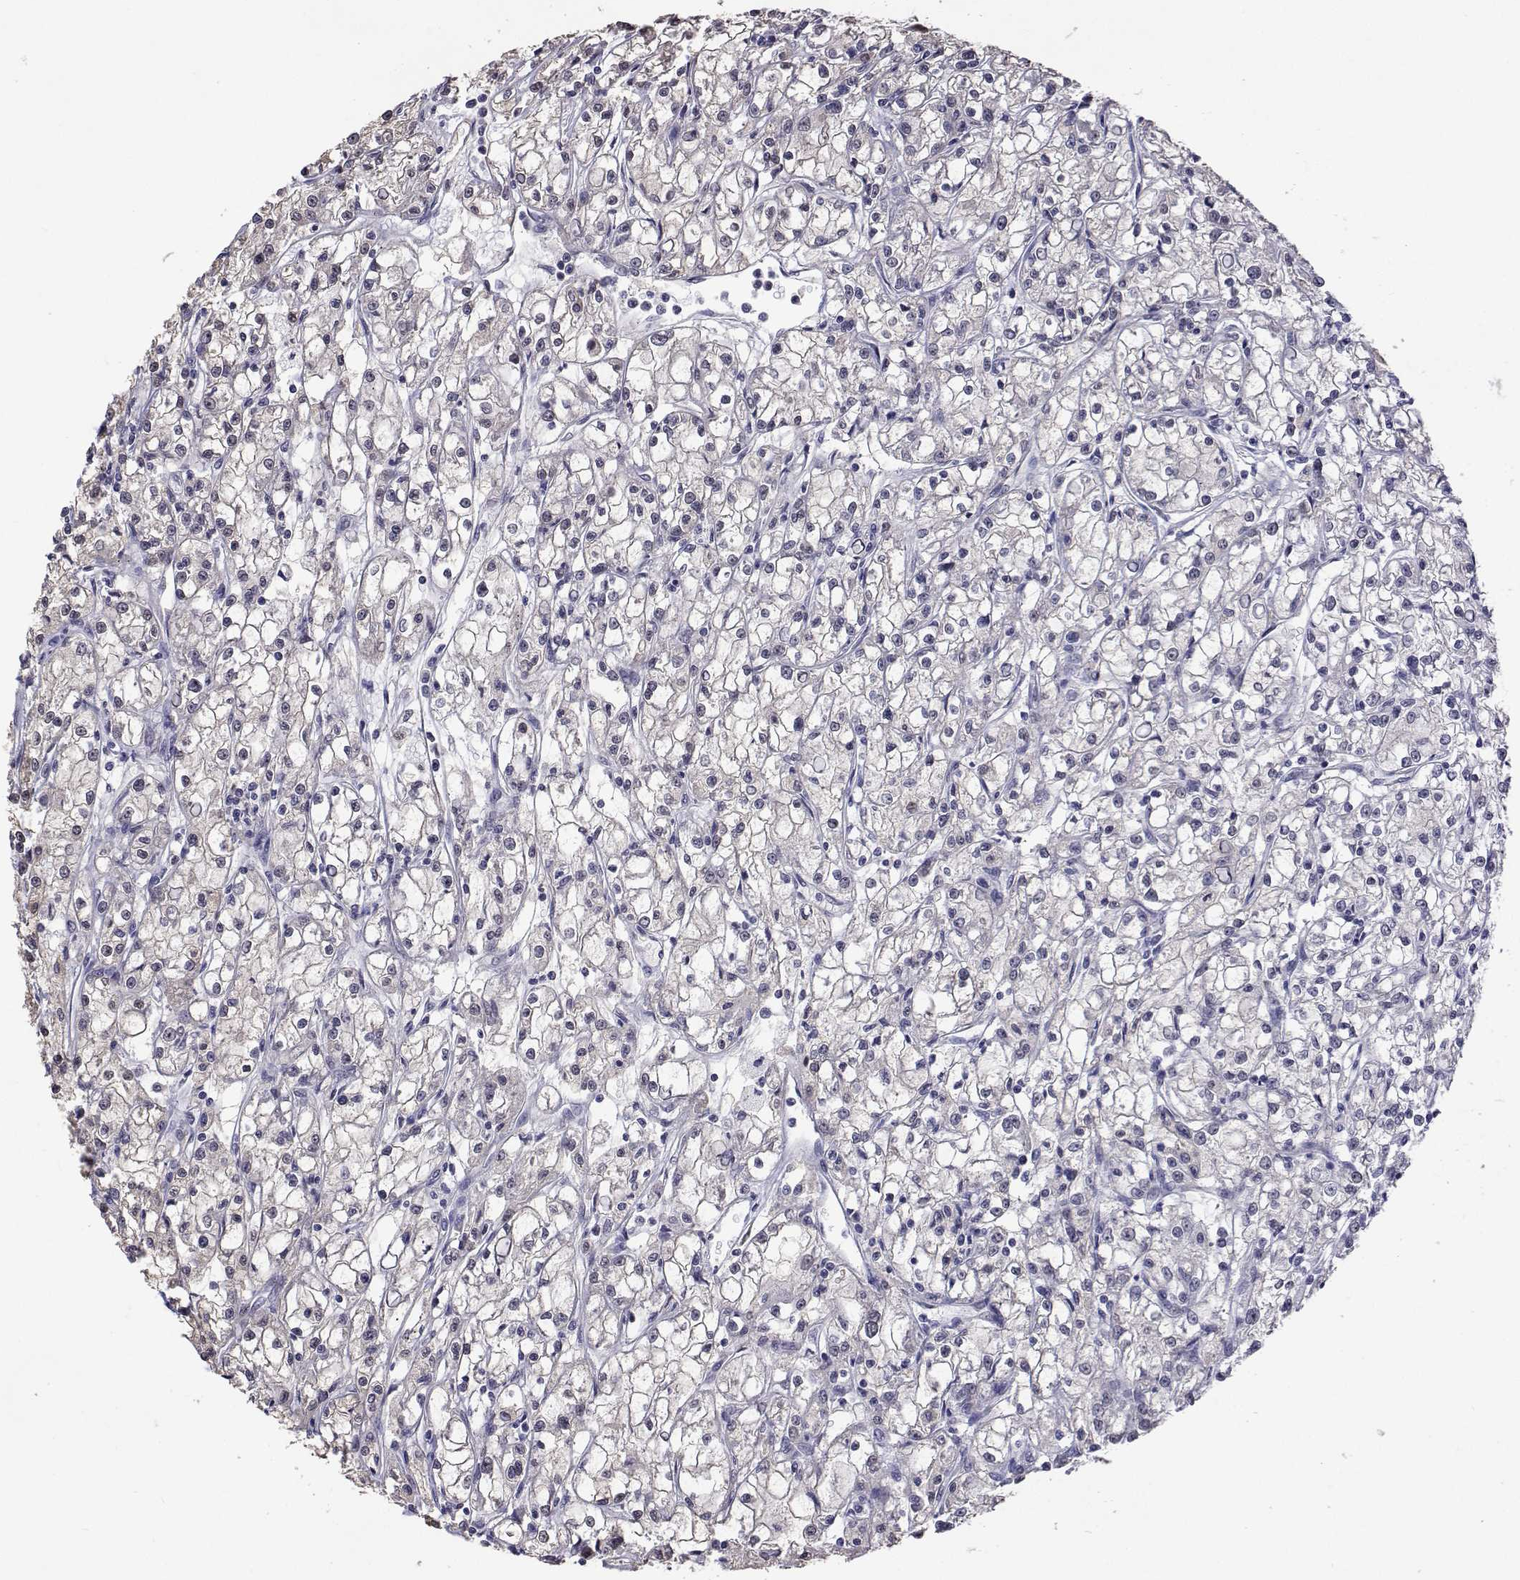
{"staining": {"intensity": "negative", "quantity": "none", "location": "none"}, "tissue": "renal cancer", "cell_type": "Tumor cells", "image_type": "cancer", "snomed": [{"axis": "morphology", "description": "Adenocarcinoma, NOS"}, {"axis": "topography", "description": "Kidney"}], "caption": "IHC photomicrograph of neoplastic tissue: human renal cancer (adenocarcinoma) stained with DAB (3,3'-diaminobenzidine) exhibits no significant protein staining in tumor cells. (DAB immunohistochemistry (IHC), high magnification).", "gene": "HNRNPA0", "patient": {"sex": "female", "age": 59}}